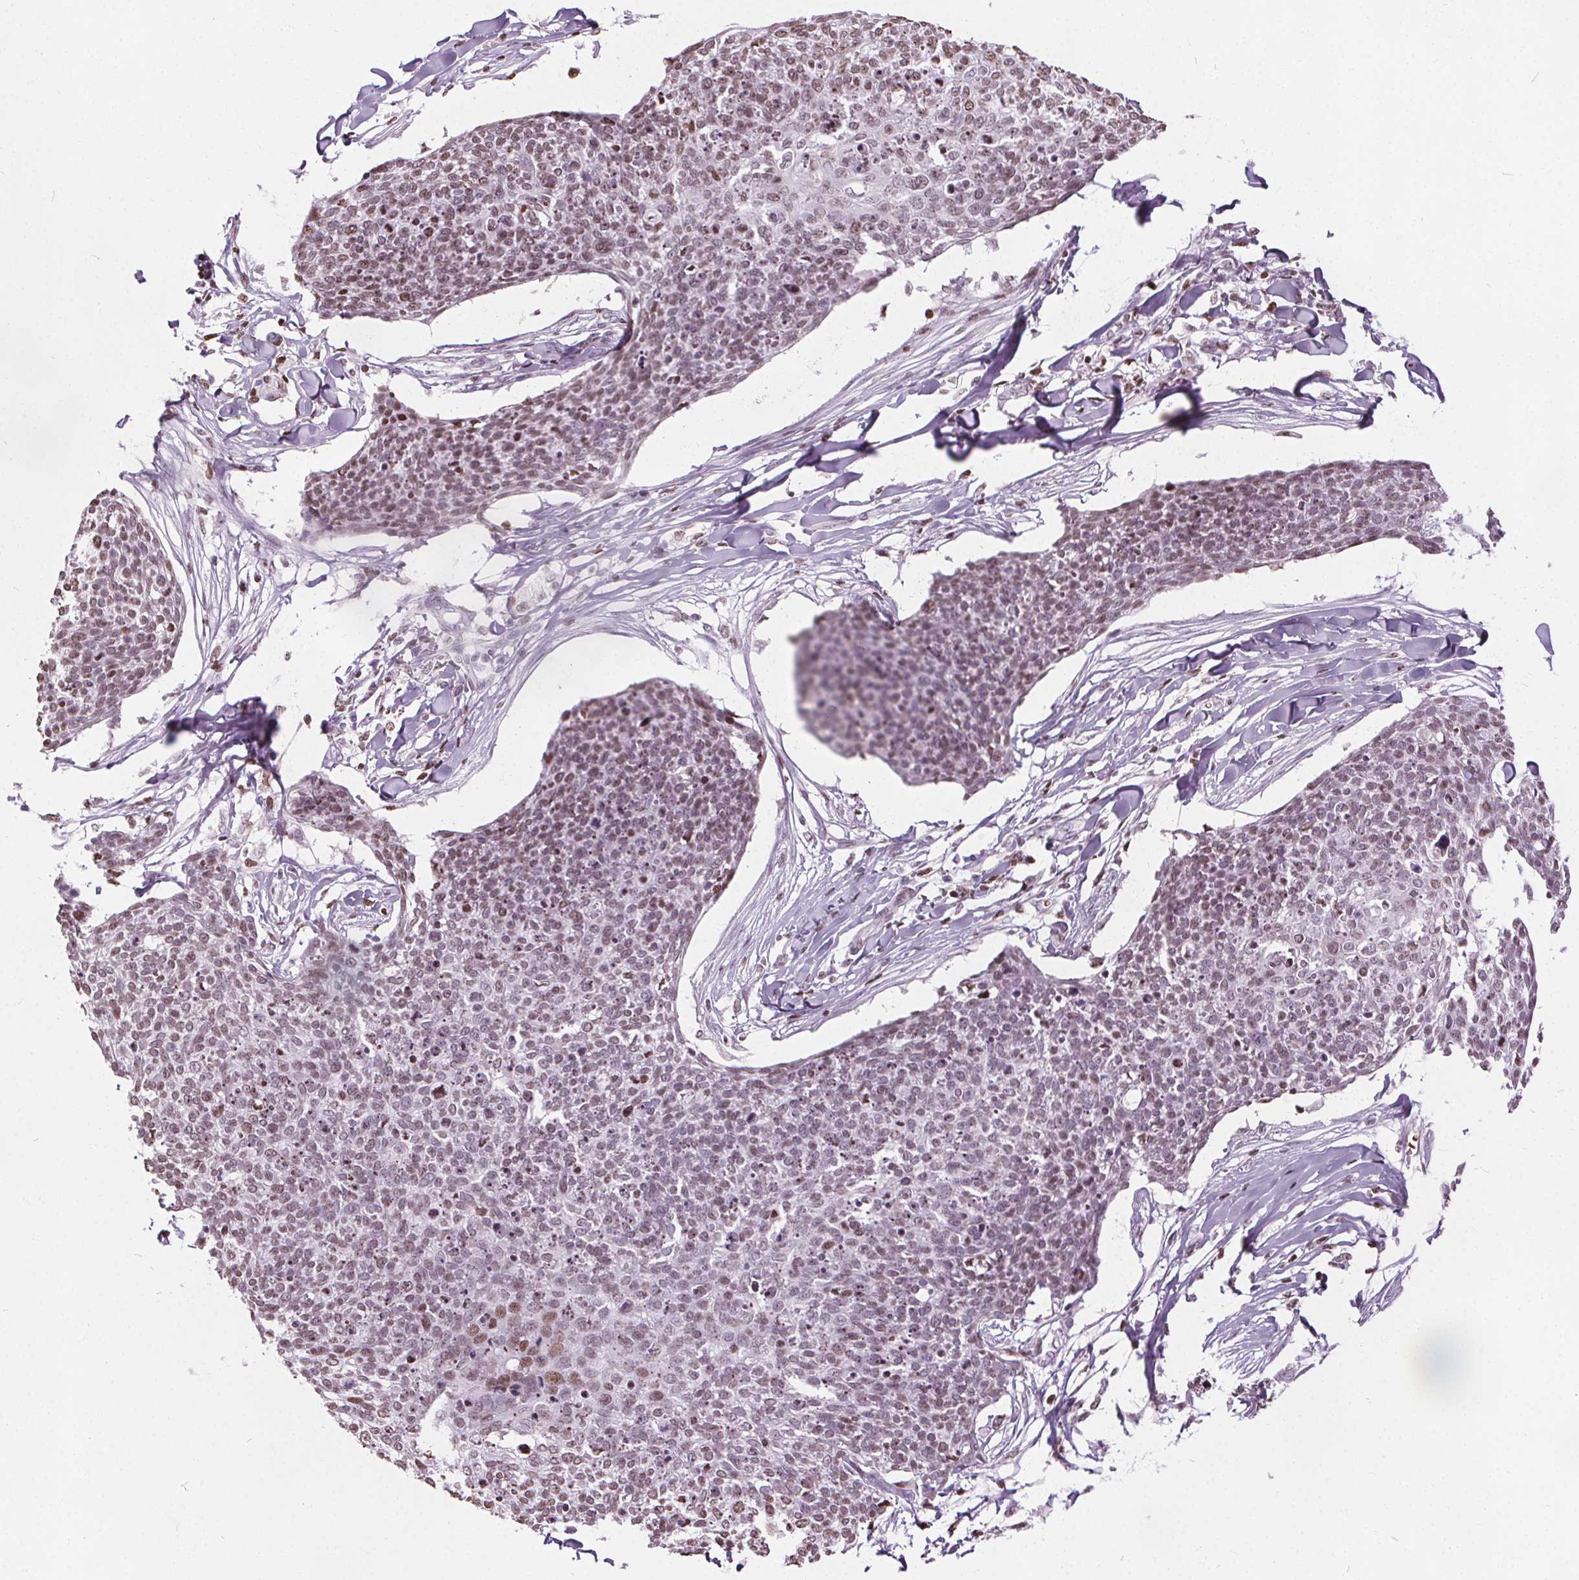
{"staining": {"intensity": "weak", "quantity": ">75%", "location": "nuclear"}, "tissue": "skin cancer", "cell_type": "Tumor cells", "image_type": "cancer", "snomed": [{"axis": "morphology", "description": "Squamous cell carcinoma, NOS"}, {"axis": "topography", "description": "Skin"}, {"axis": "topography", "description": "Vulva"}], "caption": "Skin cancer stained for a protein reveals weak nuclear positivity in tumor cells. (brown staining indicates protein expression, while blue staining denotes nuclei).", "gene": "ISLR2", "patient": {"sex": "female", "age": 75}}